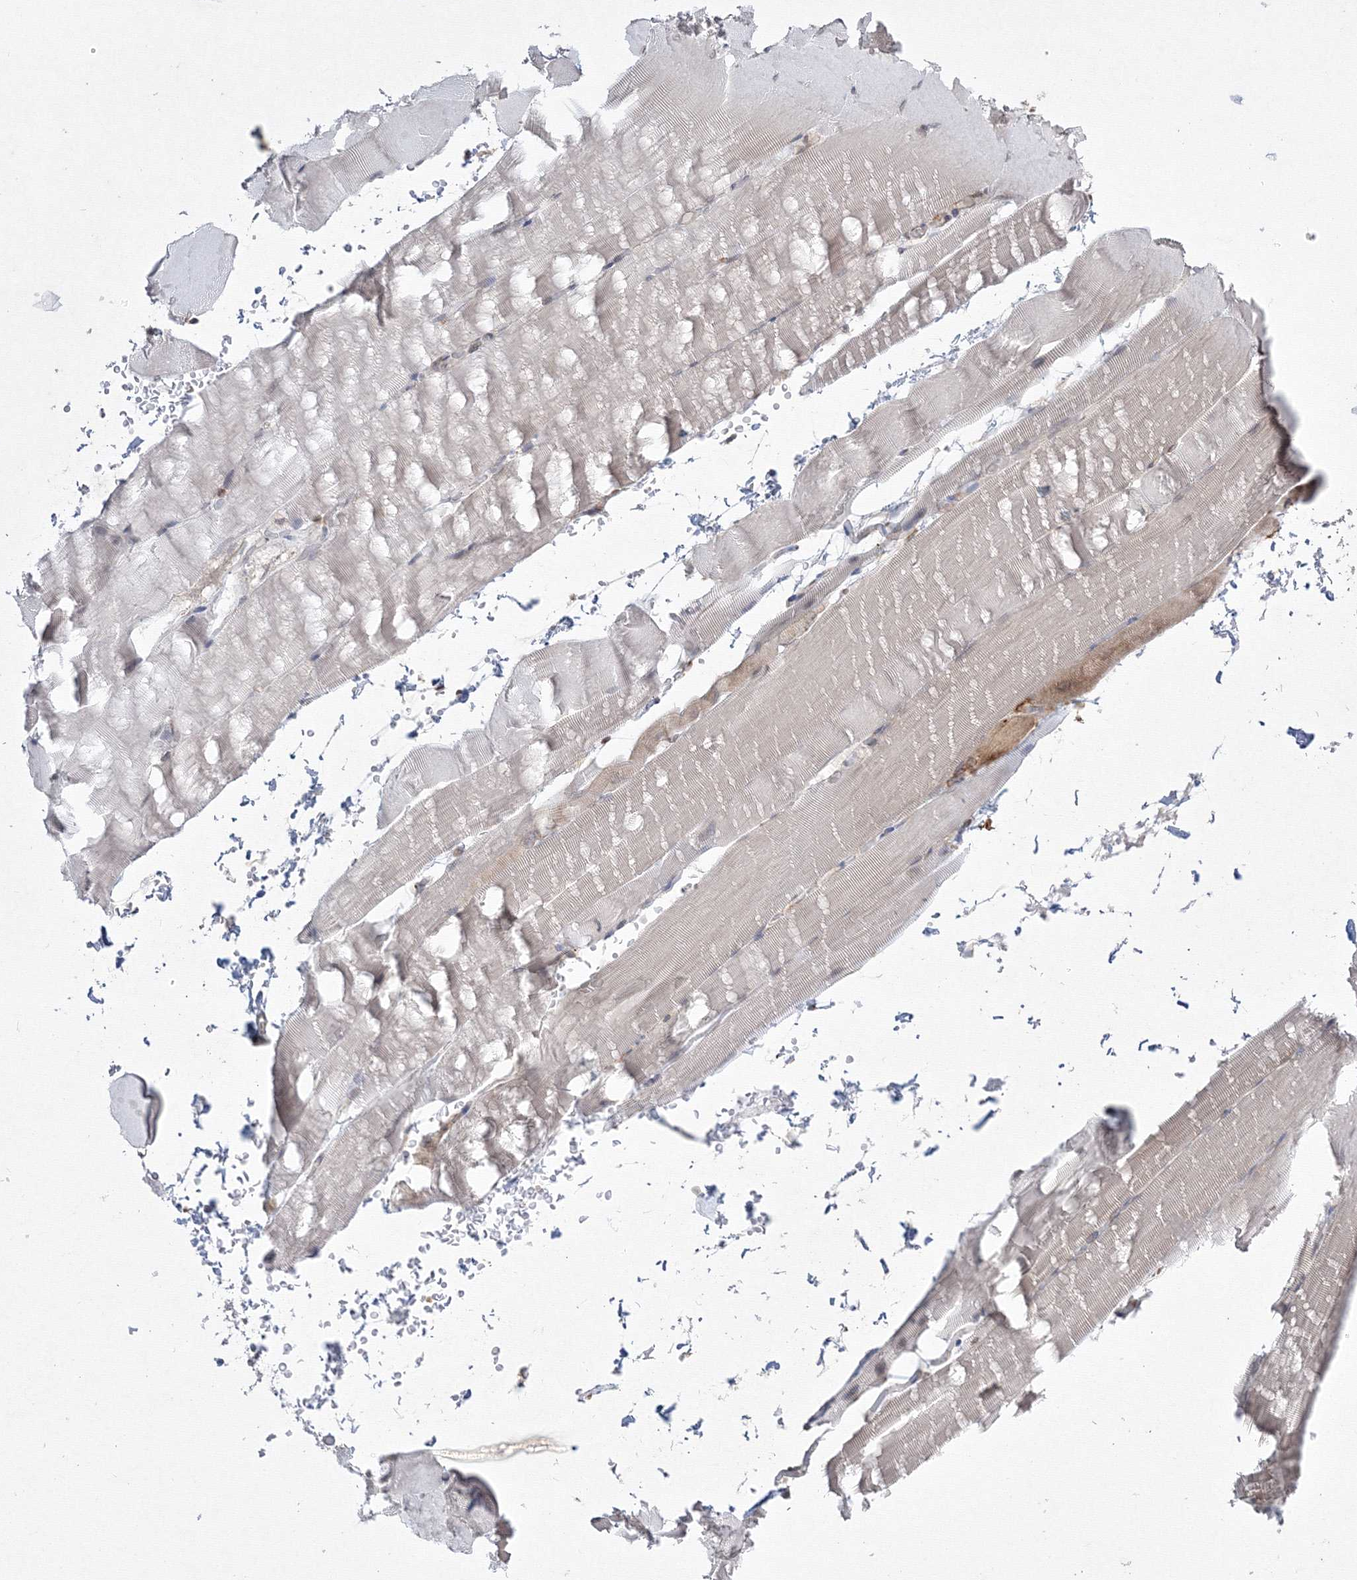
{"staining": {"intensity": "weak", "quantity": "<25%", "location": "cytoplasmic/membranous"}, "tissue": "skeletal muscle", "cell_type": "Myocytes", "image_type": "normal", "snomed": [{"axis": "morphology", "description": "Normal tissue, NOS"}, {"axis": "topography", "description": "Skeletal muscle"}, {"axis": "topography", "description": "Parathyroid gland"}], "caption": "This is a image of immunohistochemistry staining of unremarkable skeletal muscle, which shows no expression in myocytes. The staining is performed using DAB (3,3'-diaminobenzidine) brown chromogen with nuclei counter-stained in using hematoxylin.", "gene": "FBXL8", "patient": {"sex": "female", "age": 37}}